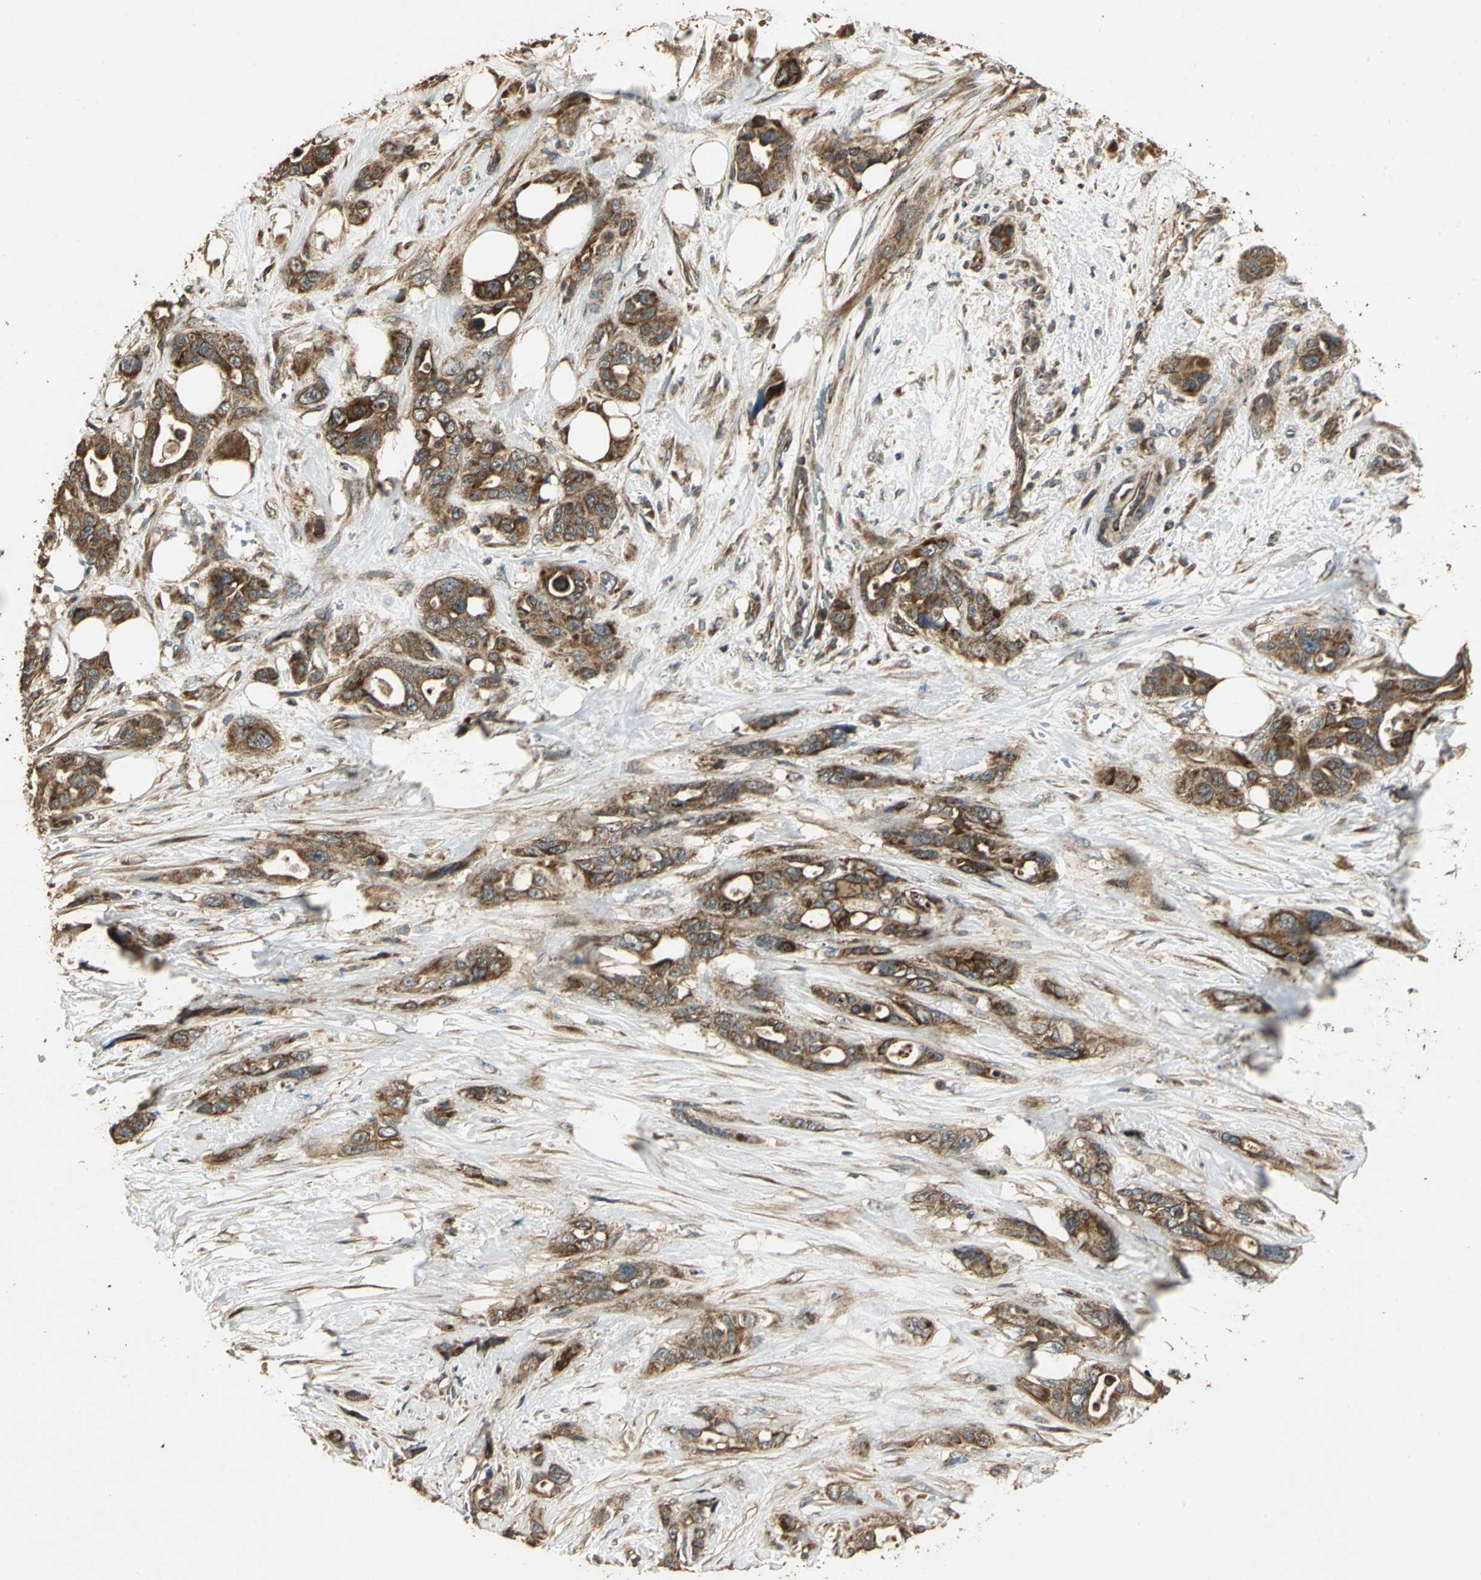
{"staining": {"intensity": "strong", "quantity": ">75%", "location": "cytoplasmic/membranous"}, "tissue": "pancreatic cancer", "cell_type": "Tumor cells", "image_type": "cancer", "snomed": [{"axis": "morphology", "description": "Adenocarcinoma, NOS"}, {"axis": "topography", "description": "Pancreas"}], "caption": "Human pancreatic cancer (adenocarcinoma) stained for a protein (brown) reveals strong cytoplasmic/membranous positive positivity in approximately >75% of tumor cells.", "gene": "KANK1", "patient": {"sex": "male", "age": 46}}